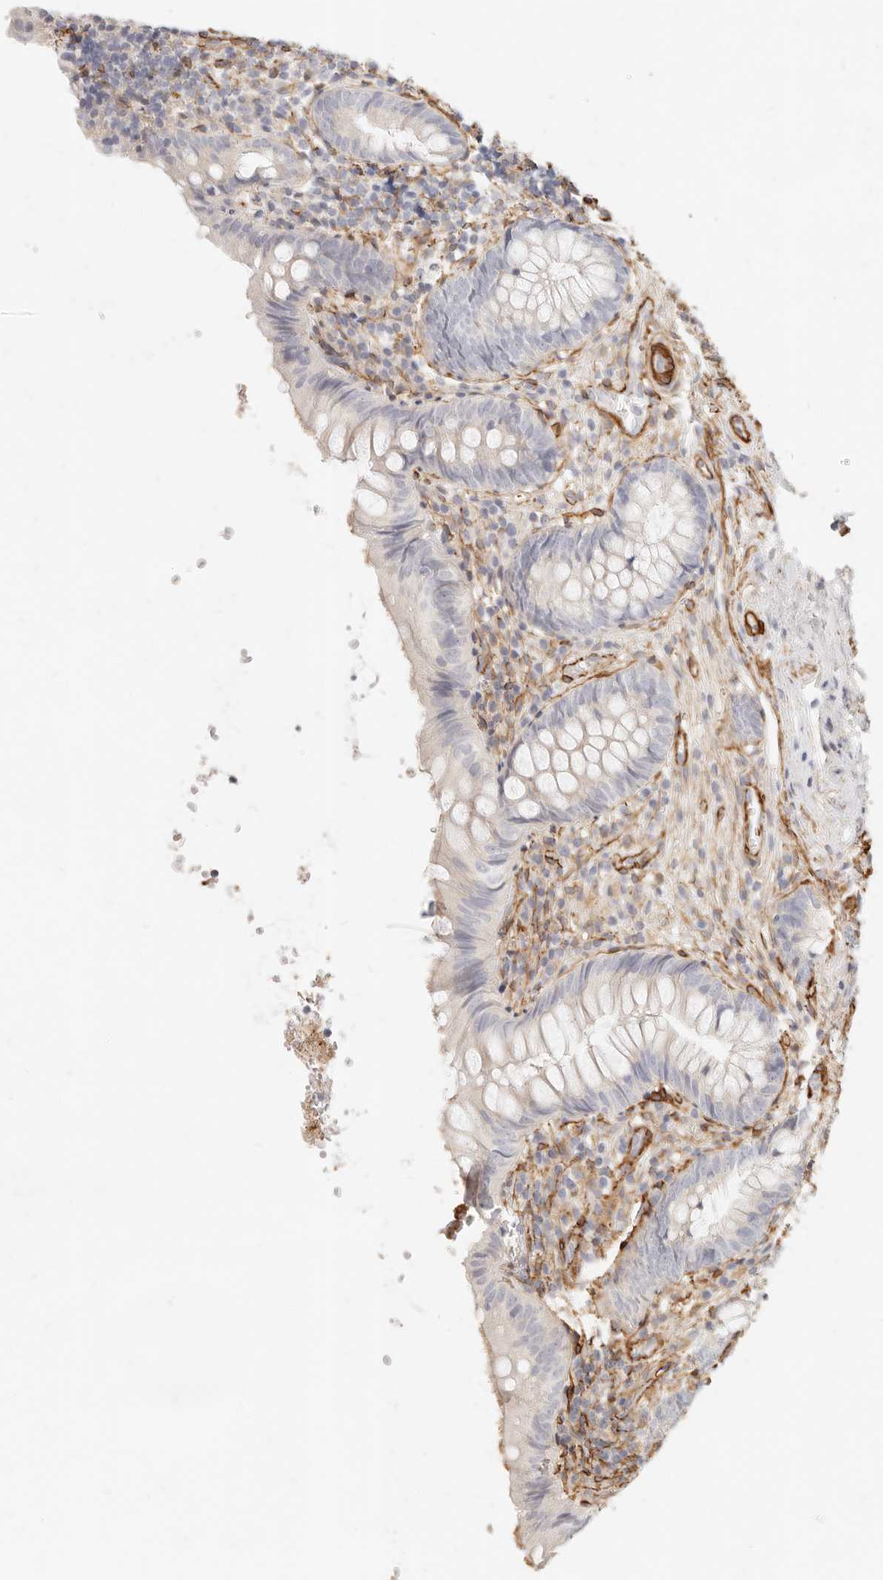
{"staining": {"intensity": "negative", "quantity": "none", "location": "none"}, "tissue": "appendix", "cell_type": "Glandular cells", "image_type": "normal", "snomed": [{"axis": "morphology", "description": "Normal tissue, NOS"}, {"axis": "topography", "description": "Appendix"}], "caption": "There is no significant staining in glandular cells of appendix. (DAB (3,3'-diaminobenzidine) IHC with hematoxylin counter stain).", "gene": "TMTC2", "patient": {"sex": "male", "age": 8}}